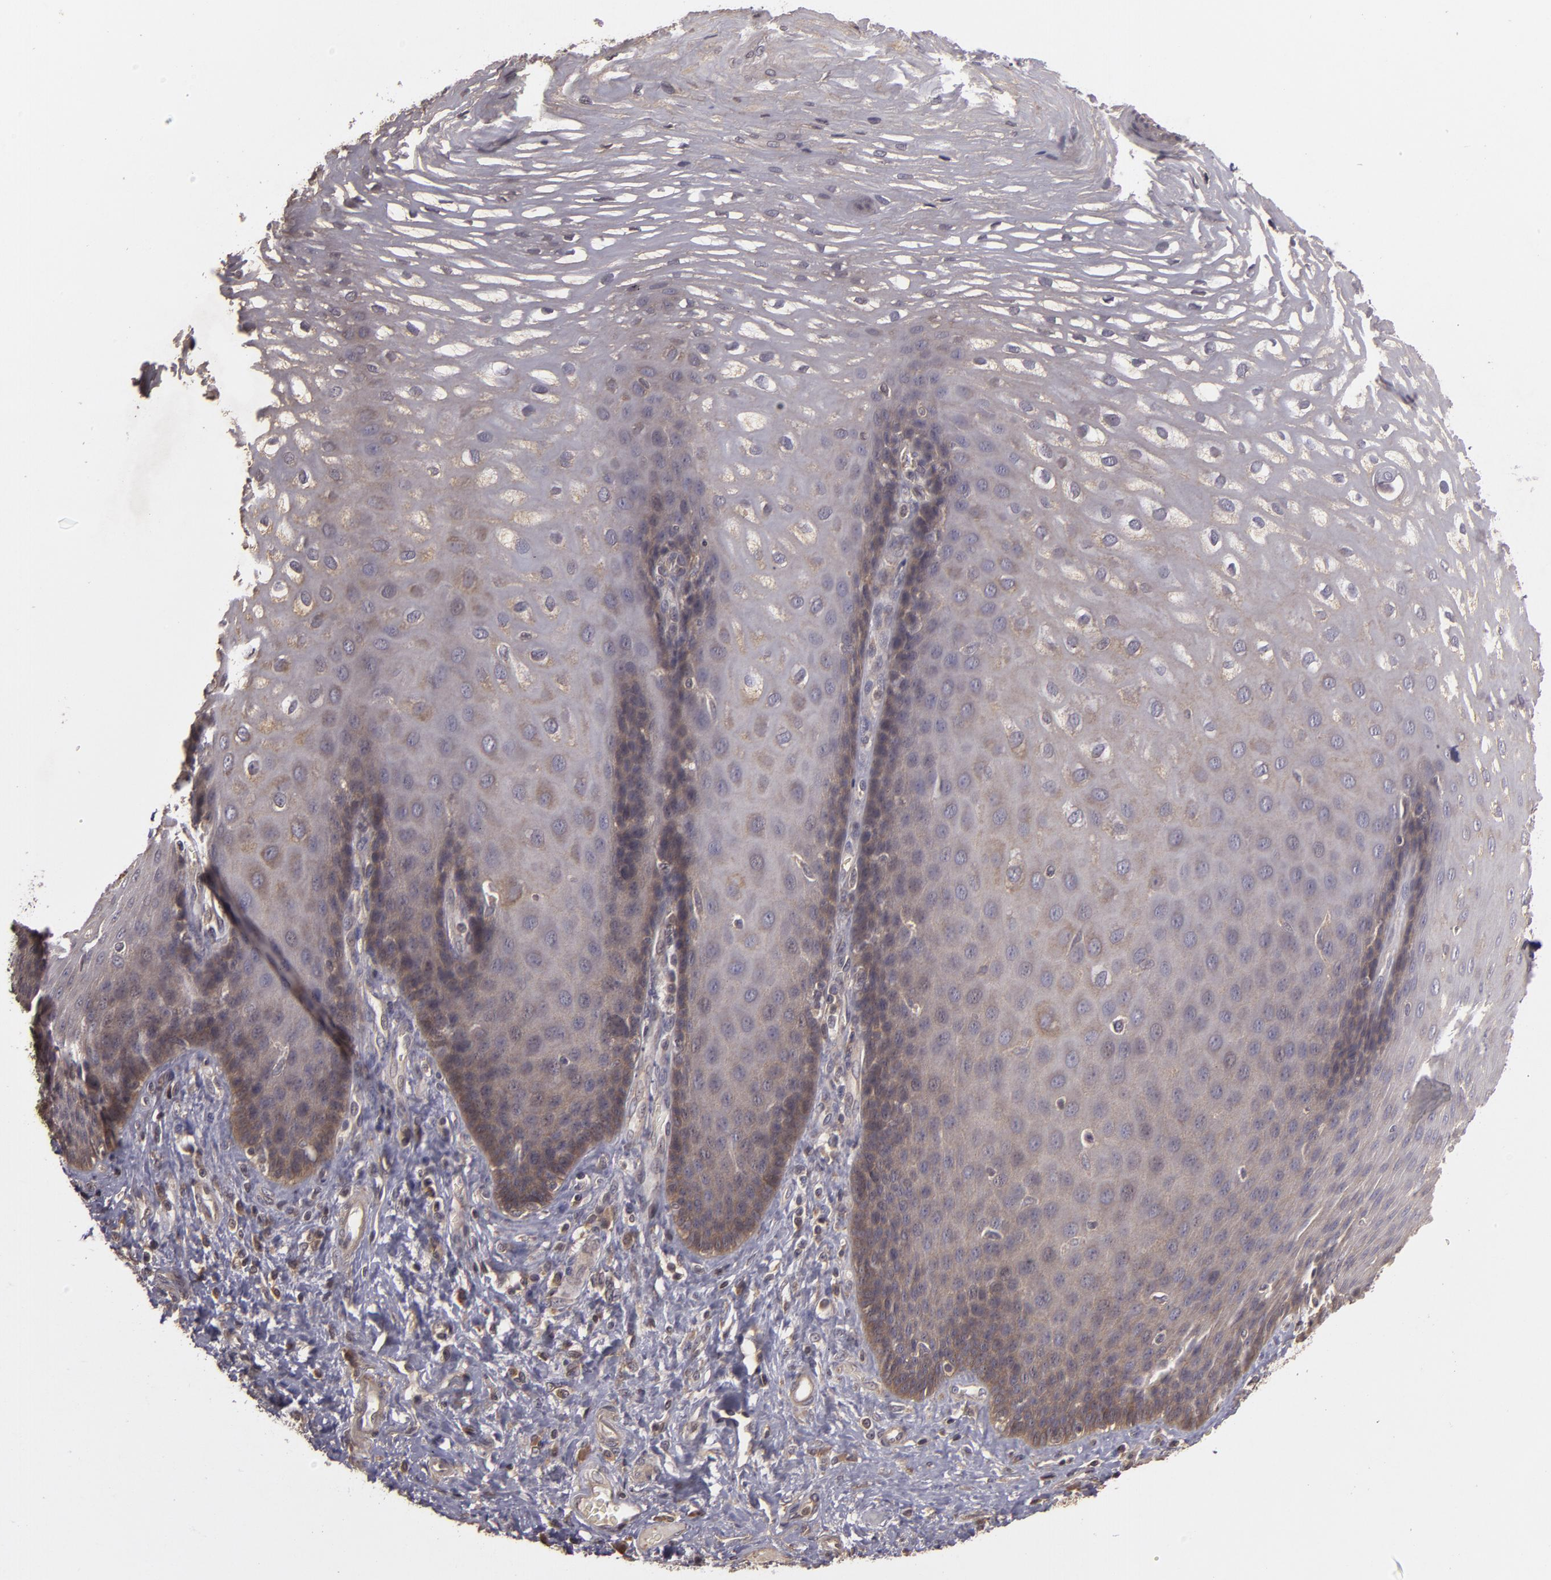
{"staining": {"intensity": "weak", "quantity": ">75%", "location": "cytoplasmic/membranous"}, "tissue": "esophagus", "cell_type": "Squamous epithelial cells", "image_type": "normal", "snomed": [{"axis": "morphology", "description": "Normal tissue, NOS"}, {"axis": "morphology", "description": "Adenocarcinoma, NOS"}, {"axis": "topography", "description": "Esophagus"}, {"axis": "topography", "description": "Stomach"}], "caption": "IHC (DAB) staining of benign esophagus reveals weak cytoplasmic/membranous protein positivity in about >75% of squamous epithelial cells. Nuclei are stained in blue.", "gene": "HRAS", "patient": {"sex": "male", "age": 62}}